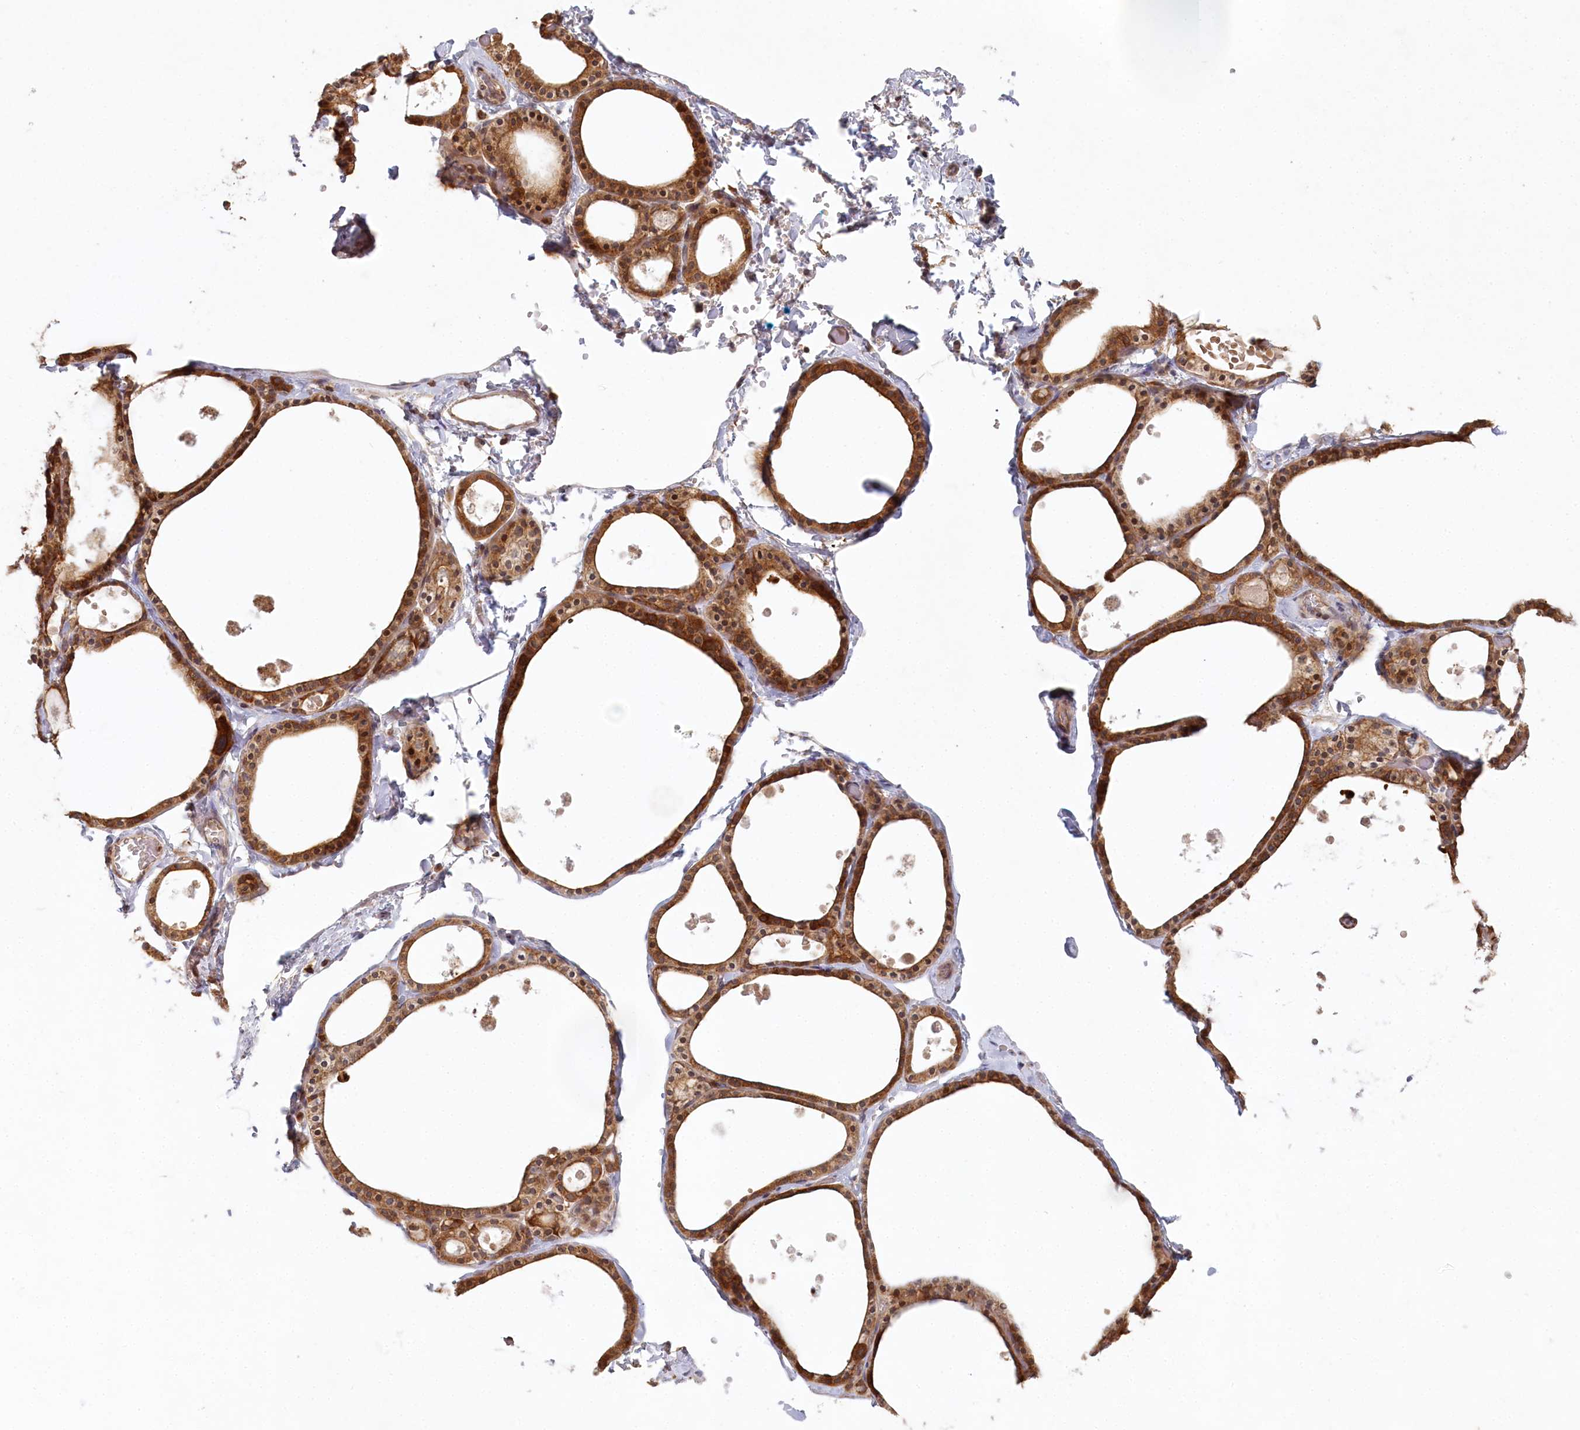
{"staining": {"intensity": "moderate", "quantity": ">75%", "location": "cytoplasmic/membranous"}, "tissue": "thyroid gland", "cell_type": "Glandular cells", "image_type": "normal", "snomed": [{"axis": "morphology", "description": "Normal tissue, NOS"}, {"axis": "topography", "description": "Thyroid gland"}], "caption": "Immunohistochemistry (IHC) histopathology image of normal human thyroid gland stained for a protein (brown), which displays medium levels of moderate cytoplasmic/membranous expression in about >75% of glandular cells.", "gene": "HAL", "patient": {"sex": "male", "age": 56}}